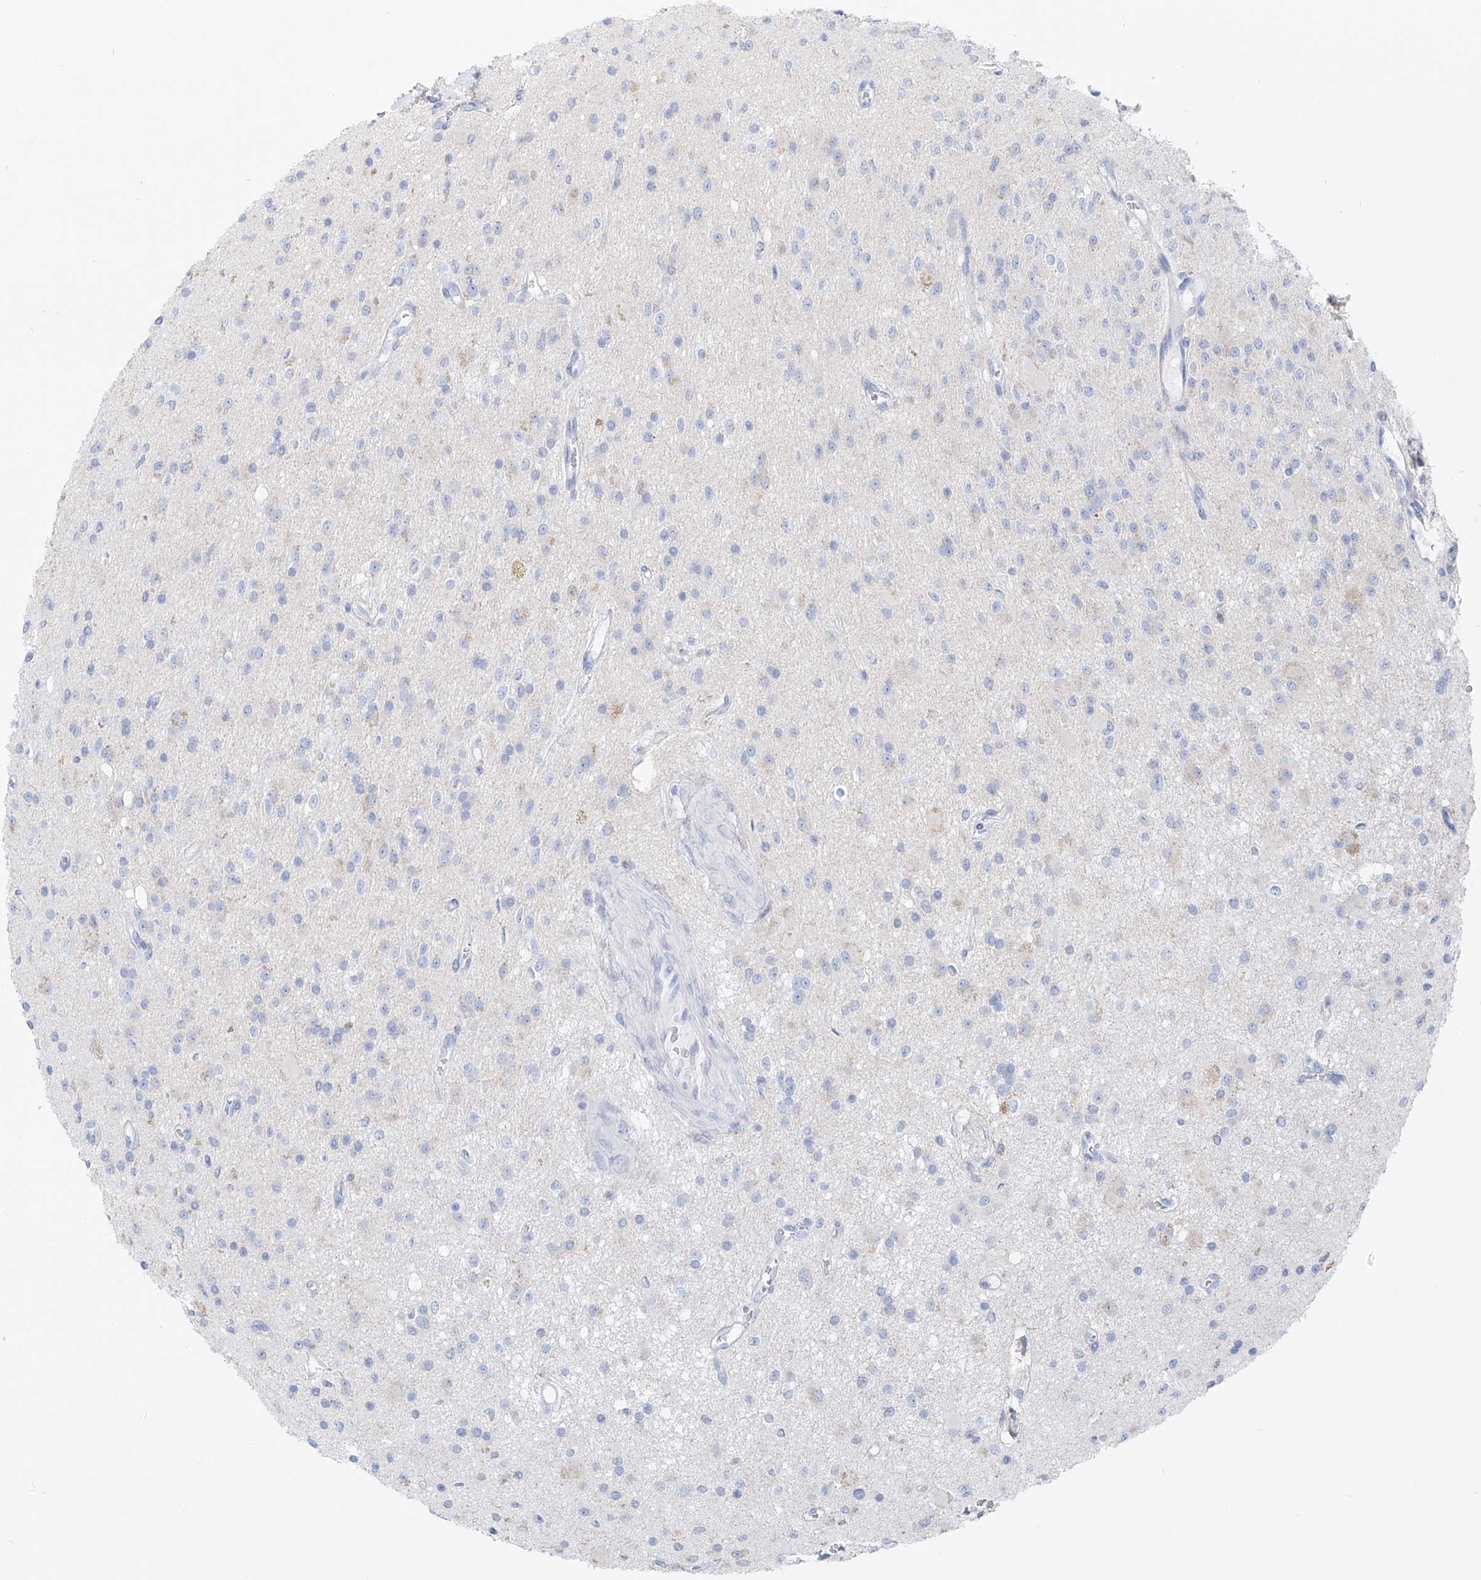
{"staining": {"intensity": "negative", "quantity": "none", "location": "none"}, "tissue": "glioma", "cell_type": "Tumor cells", "image_type": "cancer", "snomed": [{"axis": "morphology", "description": "Glioma, malignant, High grade"}, {"axis": "topography", "description": "Brain"}], "caption": "High power microscopy histopathology image of an immunohistochemistry (IHC) image of malignant glioma (high-grade), revealing no significant staining in tumor cells.", "gene": "FRS3", "patient": {"sex": "male", "age": 34}}